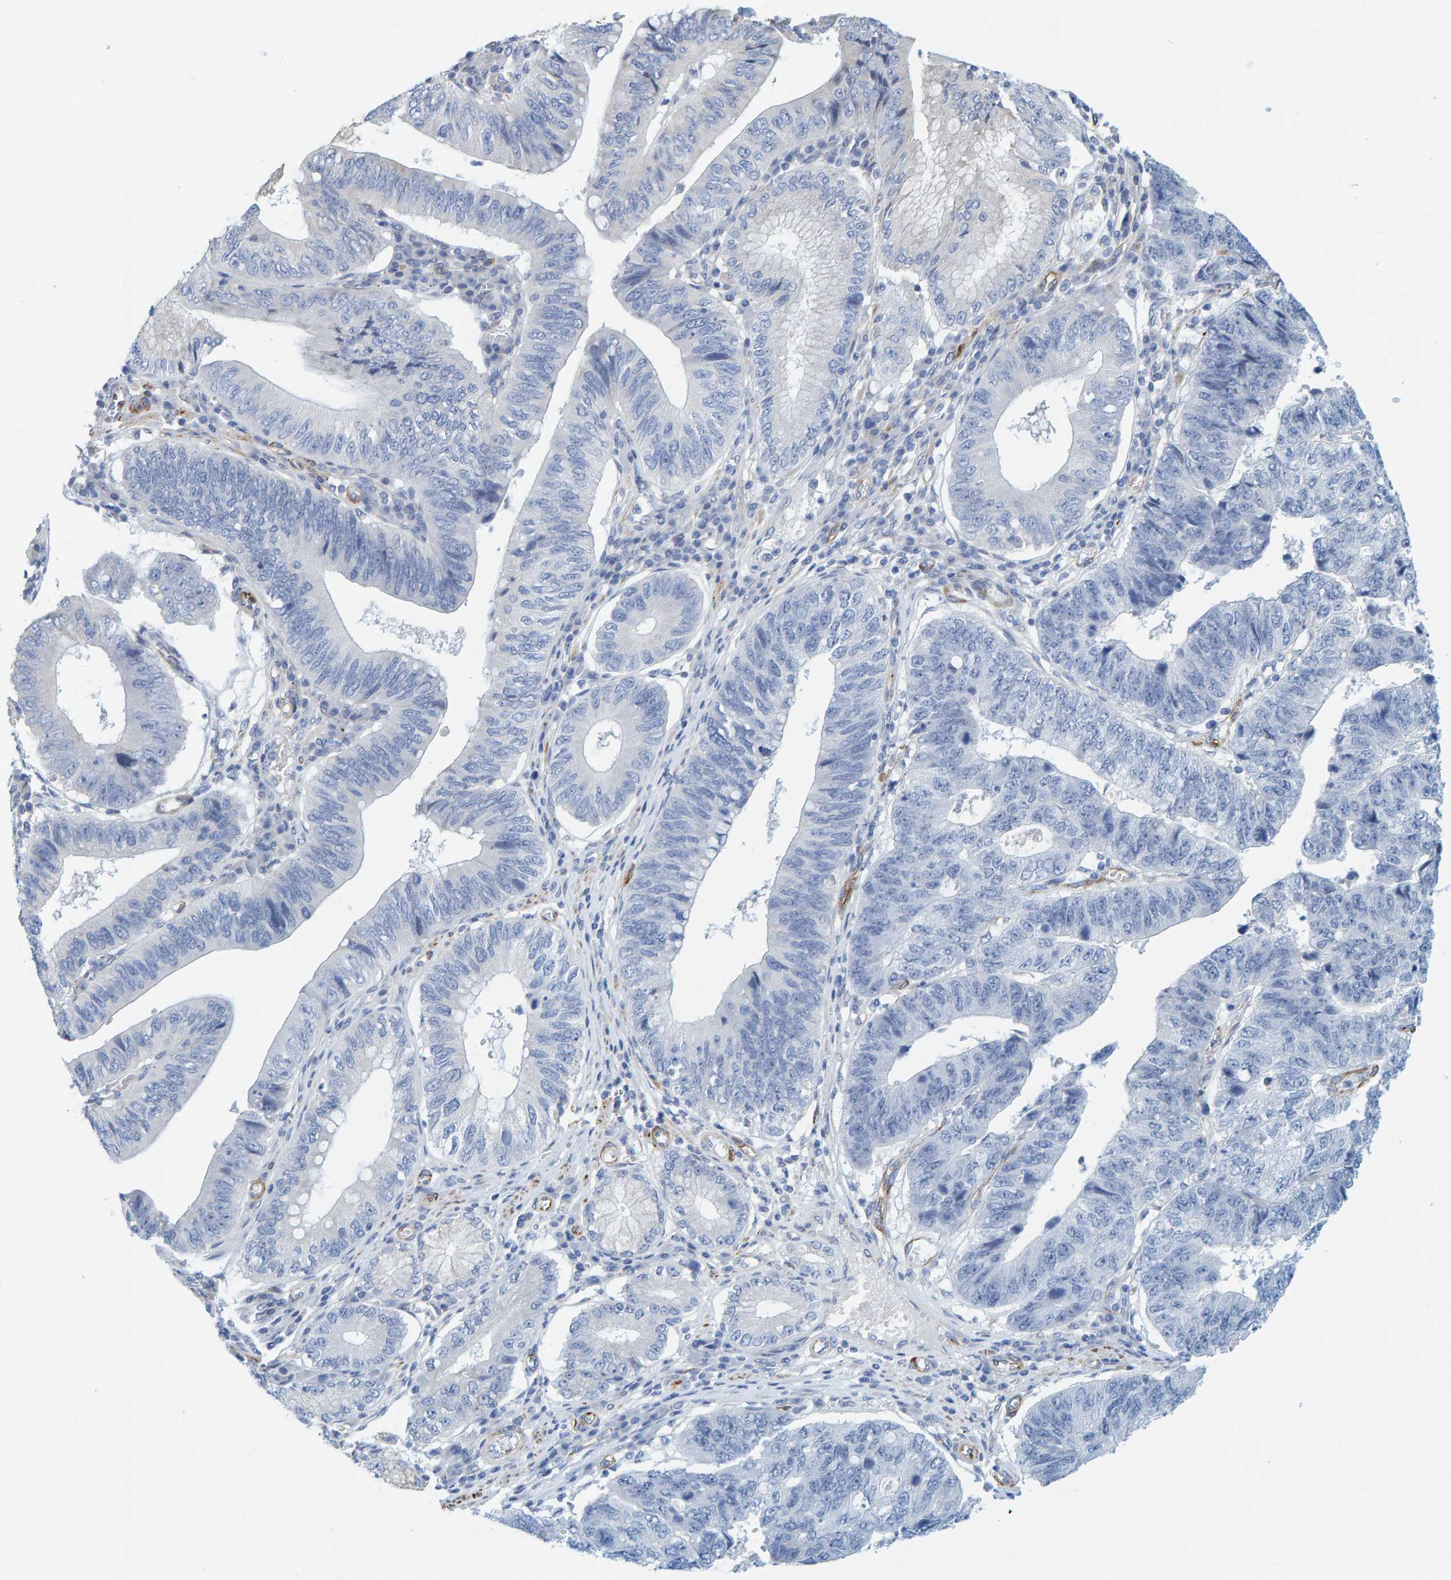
{"staining": {"intensity": "negative", "quantity": "none", "location": "none"}, "tissue": "stomach cancer", "cell_type": "Tumor cells", "image_type": "cancer", "snomed": [{"axis": "morphology", "description": "Adenocarcinoma, NOS"}, {"axis": "topography", "description": "Stomach"}], "caption": "Protein analysis of stomach cancer shows no significant expression in tumor cells.", "gene": "MAP1B", "patient": {"sex": "male", "age": 59}}